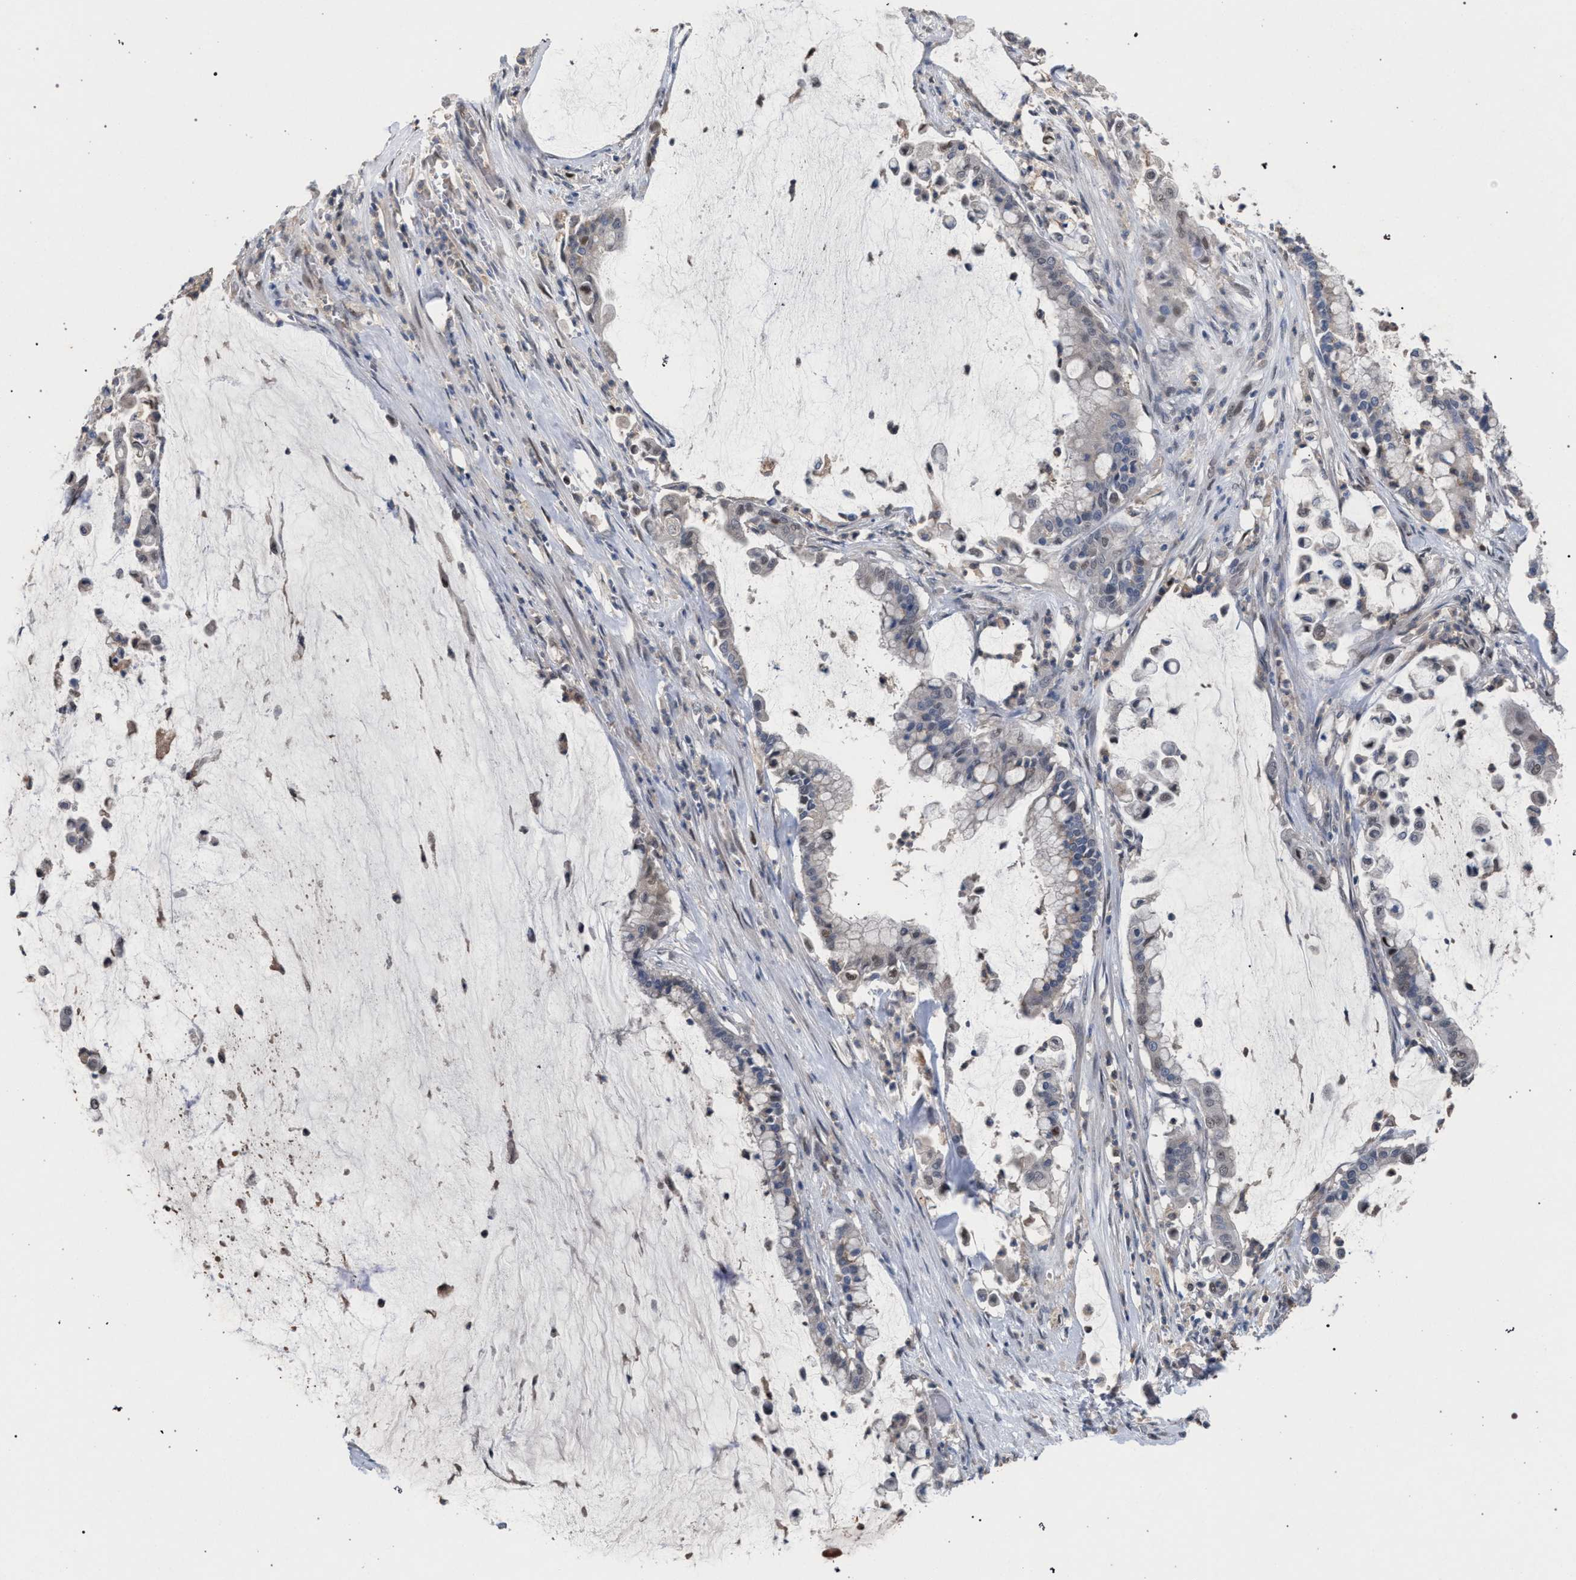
{"staining": {"intensity": "negative", "quantity": "none", "location": "none"}, "tissue": "pancreatic cancer", "cell_type": "Tumor cells", "image_type": "cancer", "snomed": [{"axis": "morphology", "description": "Adenocarcinoma, NOS"}, {"axis": "topography", "description": "Pancreas"}], "caption": "Immunohistochemistry of human adenocarcinoma (pancreatic) reveals no positivity in tumor cells.", "gene": "TECPR1", "patient": {"sex": "male", "age": 41}}